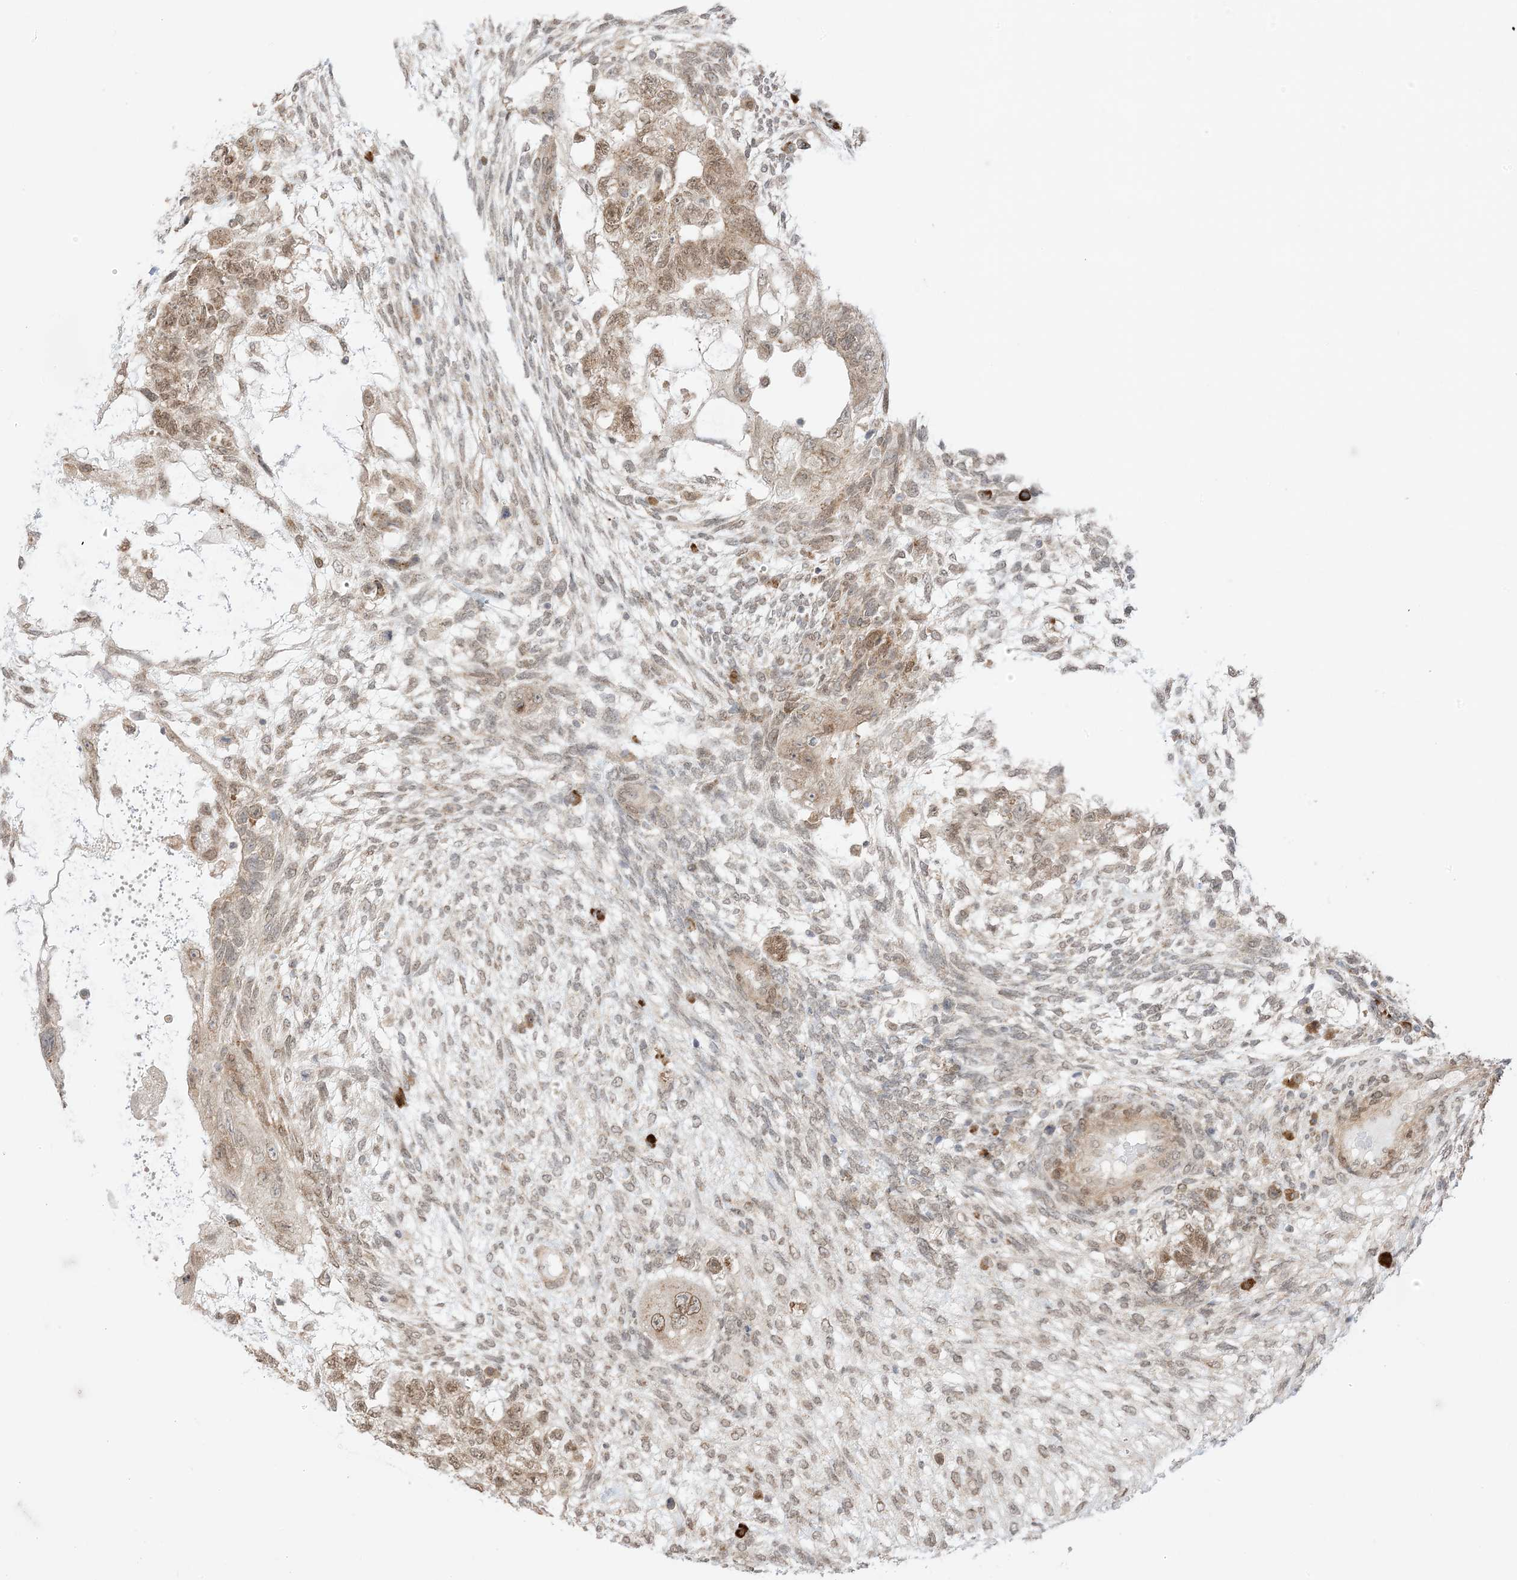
{"staining": {"intensity": "moderate", "quantity": ">75%", "location": "cytoplasmic/membranous,nuclear"}, "tissue": "testis cancer", "cell_type": "Tumor cells", "image_type": "cancer", "snomed": [{"axis": "morphology", "description": "Normal tissue, NOS"}, {"axis": "morphology", "description": "Carcinoma, Embryonal, NOS"}, {"axis": "topography", "description": "Testis"}], "caption": "The immunohistochemical stain highlights moderate cytoplasmic/membranous and nuclear staining in tumor cells of testis cancer tissue.", "gene": "UBE2E2", "patient": {"sex": "male", "age": 36}}